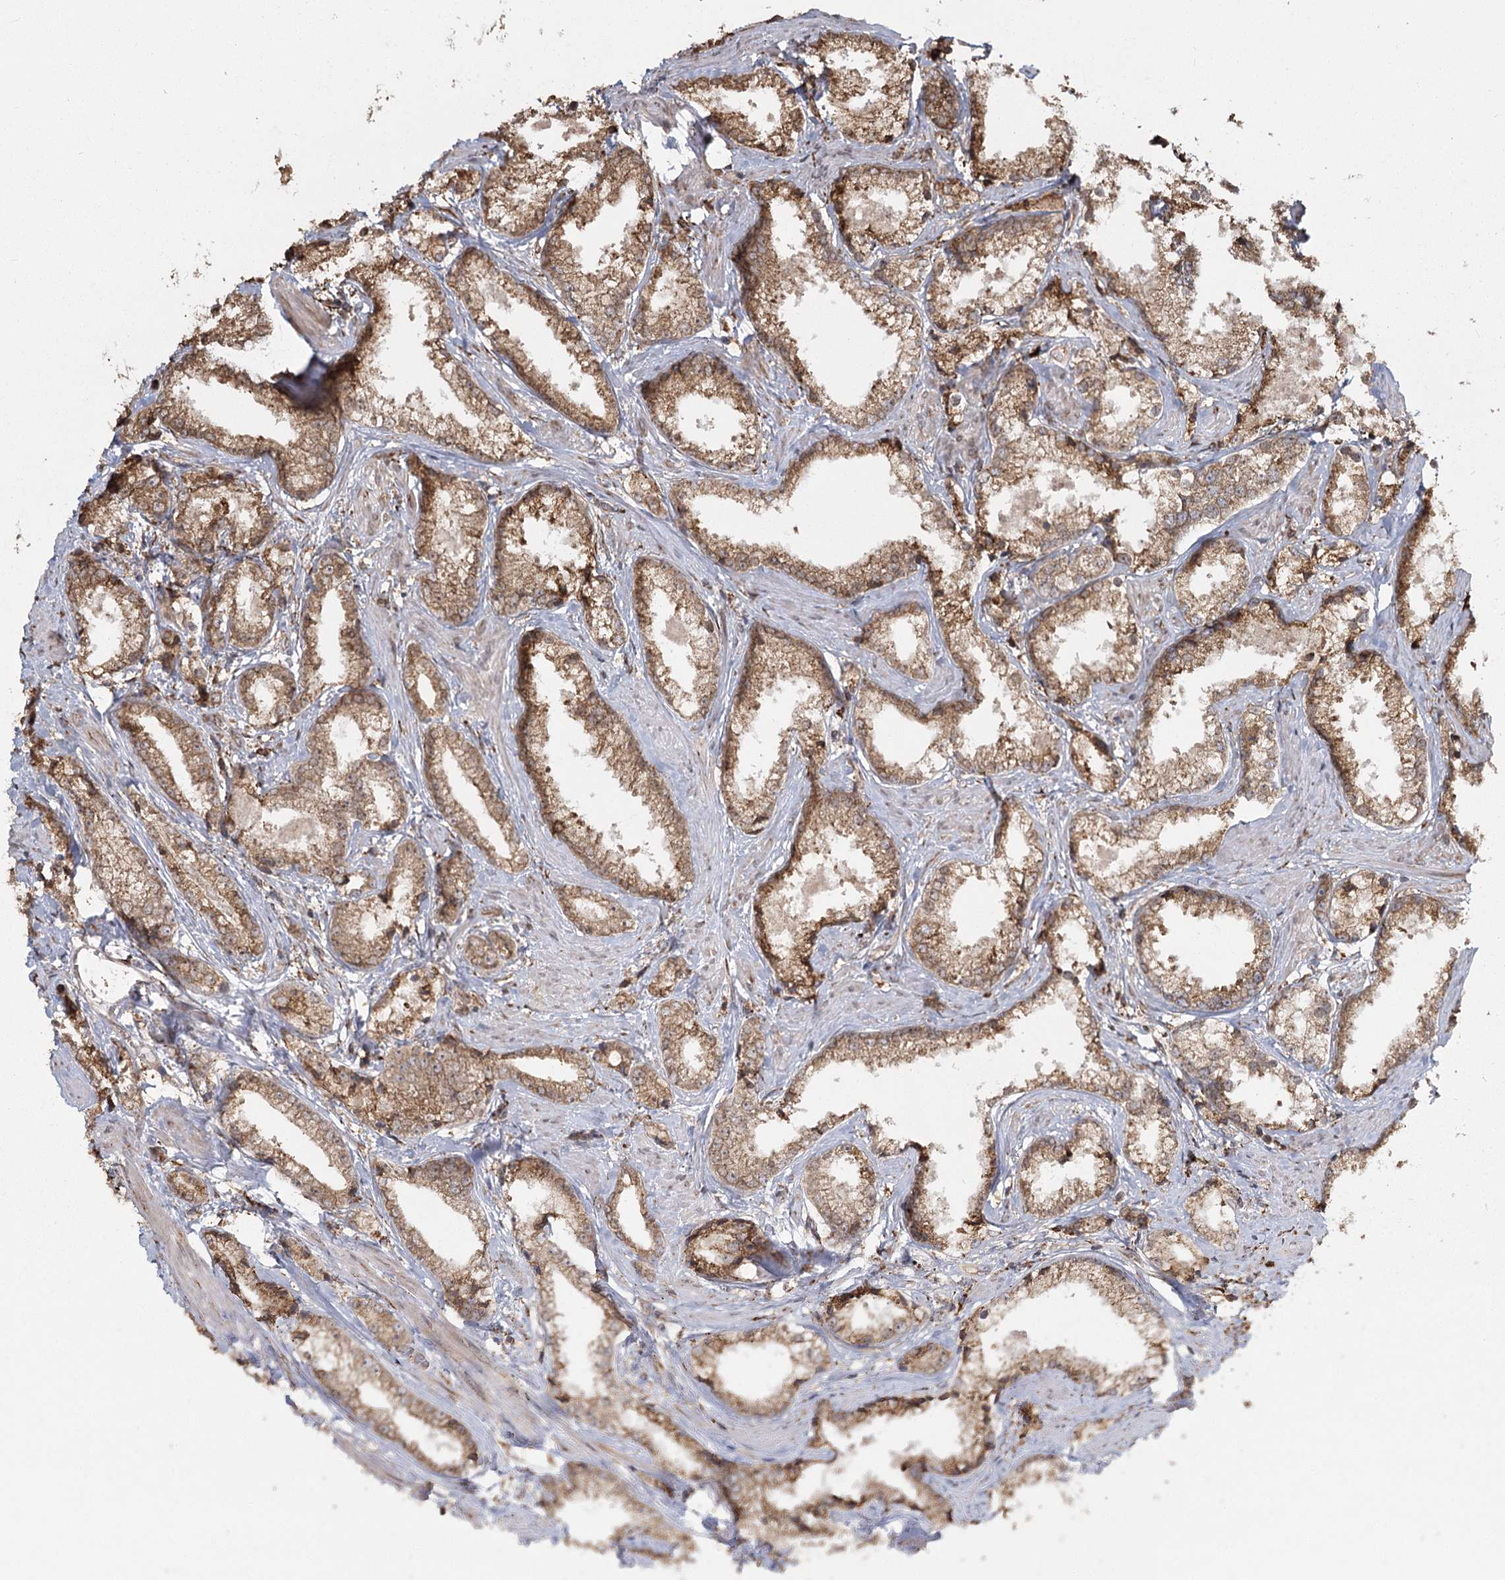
{"staining": {"intensity": "moderate", "quantity": ">75%", "location": "cytoplasmic/membranous"}, "tissue": "prostate cancer", "cell_type": "Tumor cells", "image_type": "cancer", "snomed": [{"axis": "morphology", "description": "Adenocarcinoma, High grade"}, {"axis": "topography", "description": "Prostate"}], "caption": "A high-resolution image shows IHC staining of prostate adenocarcinoma (high-grade), which exhibits moderate cytoplasmic/membranous staining in approximately >75% of tumor cells. (Stains: DAB in brown, nuclei in blue, Microscopy: brightfield microscopy at high magnification).", "gene": "FAM13A", "patient": {"sex": "male", "age": 66}}